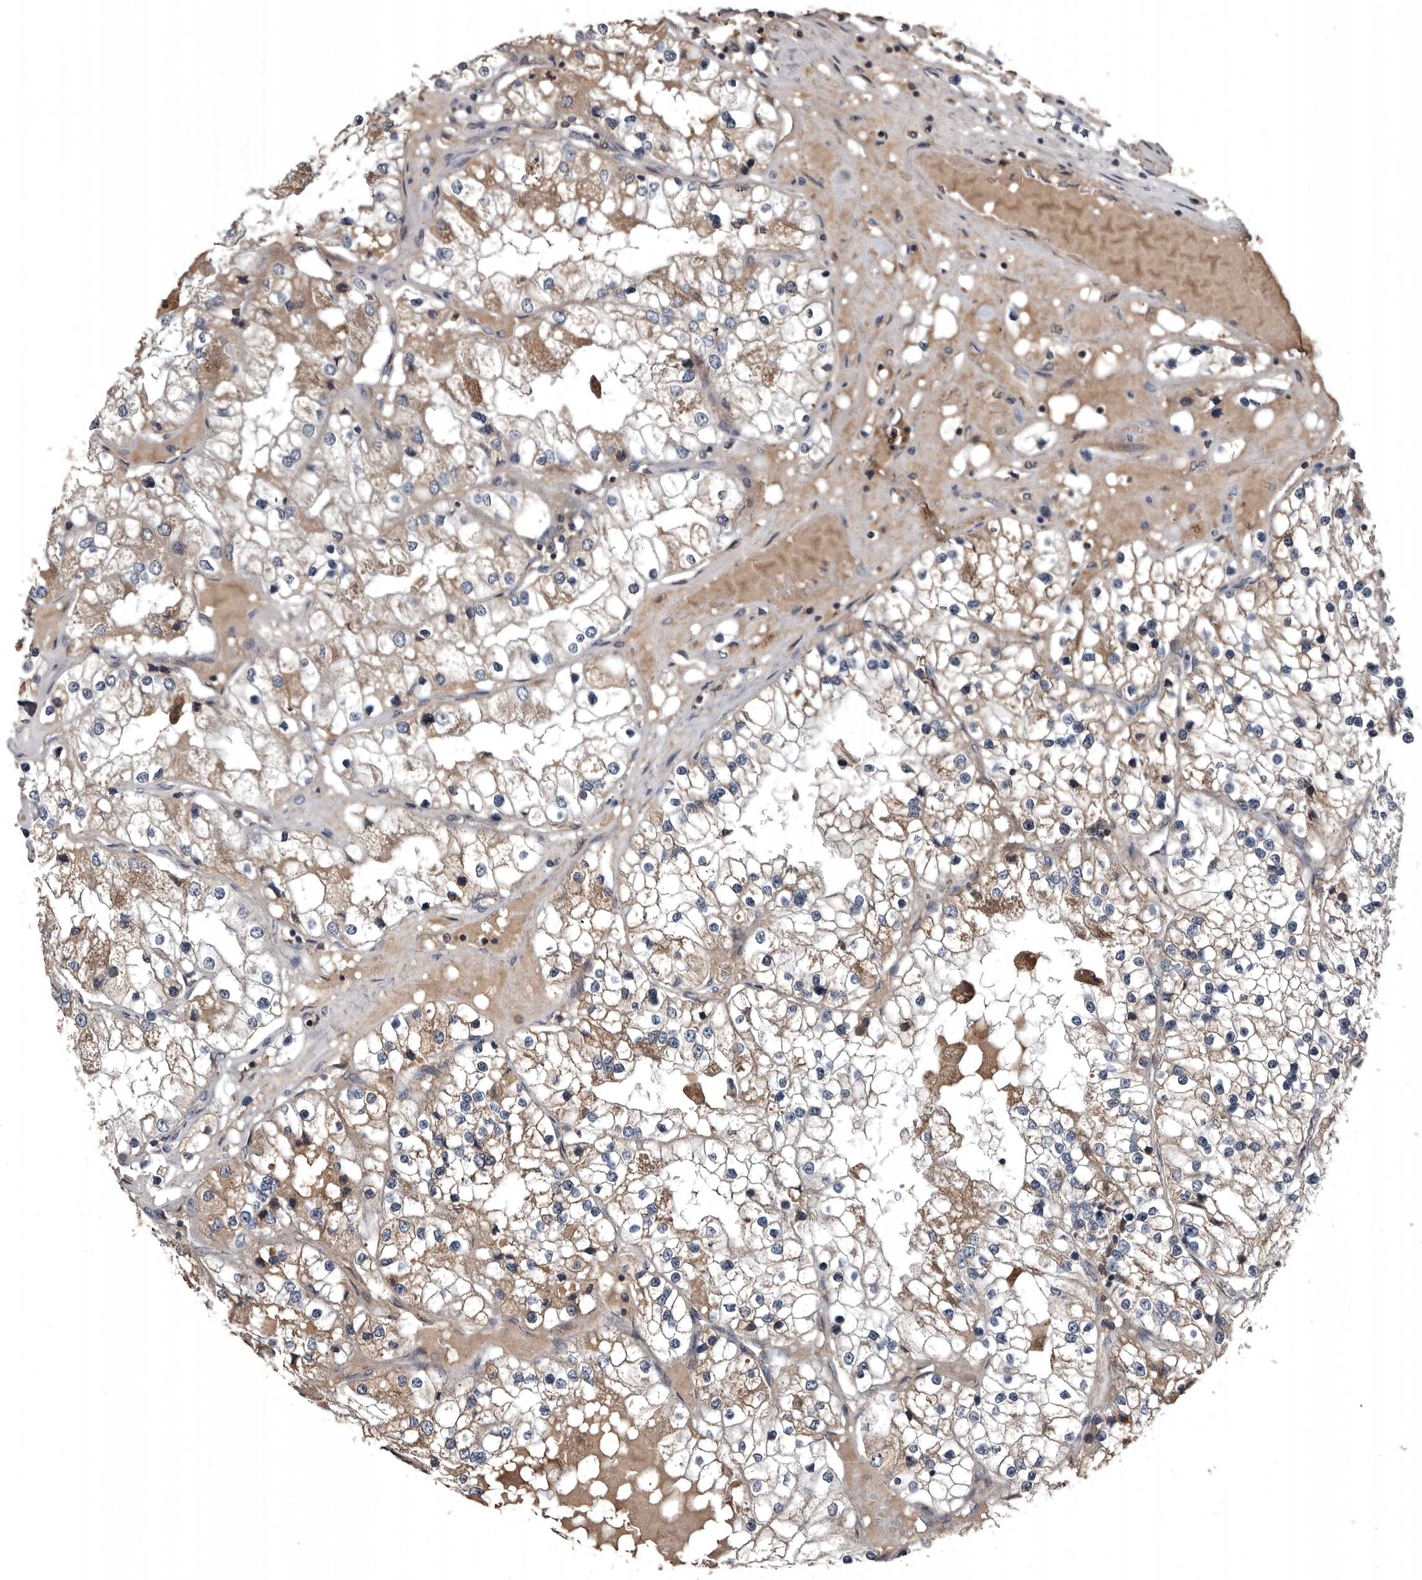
{"staining": {"intensity": "moderate", "quantity": ">75%", "location": "cytoplasmic/membranous"}, "tissue": "renal cancer", "cell_type": "Tumor cells", "image_type": "cancer", "snomed": [{"axis": "morphology", "description": "Adenocarcinoma, NOS"}, {"axis": "topography", "description": "Kidney"}], "caption": "Immunohistochemical staining of human renal cancer displays medium levels of moderate cytoplasmic/membranous protein expression in about >75% of tumor cells. Using DAB (brown) and hematoxylin (blue) stains, captured at high magnification using brightfield microscopy.", "gene": "GREB1", "patient": {"sex": "male", "age": 68}}